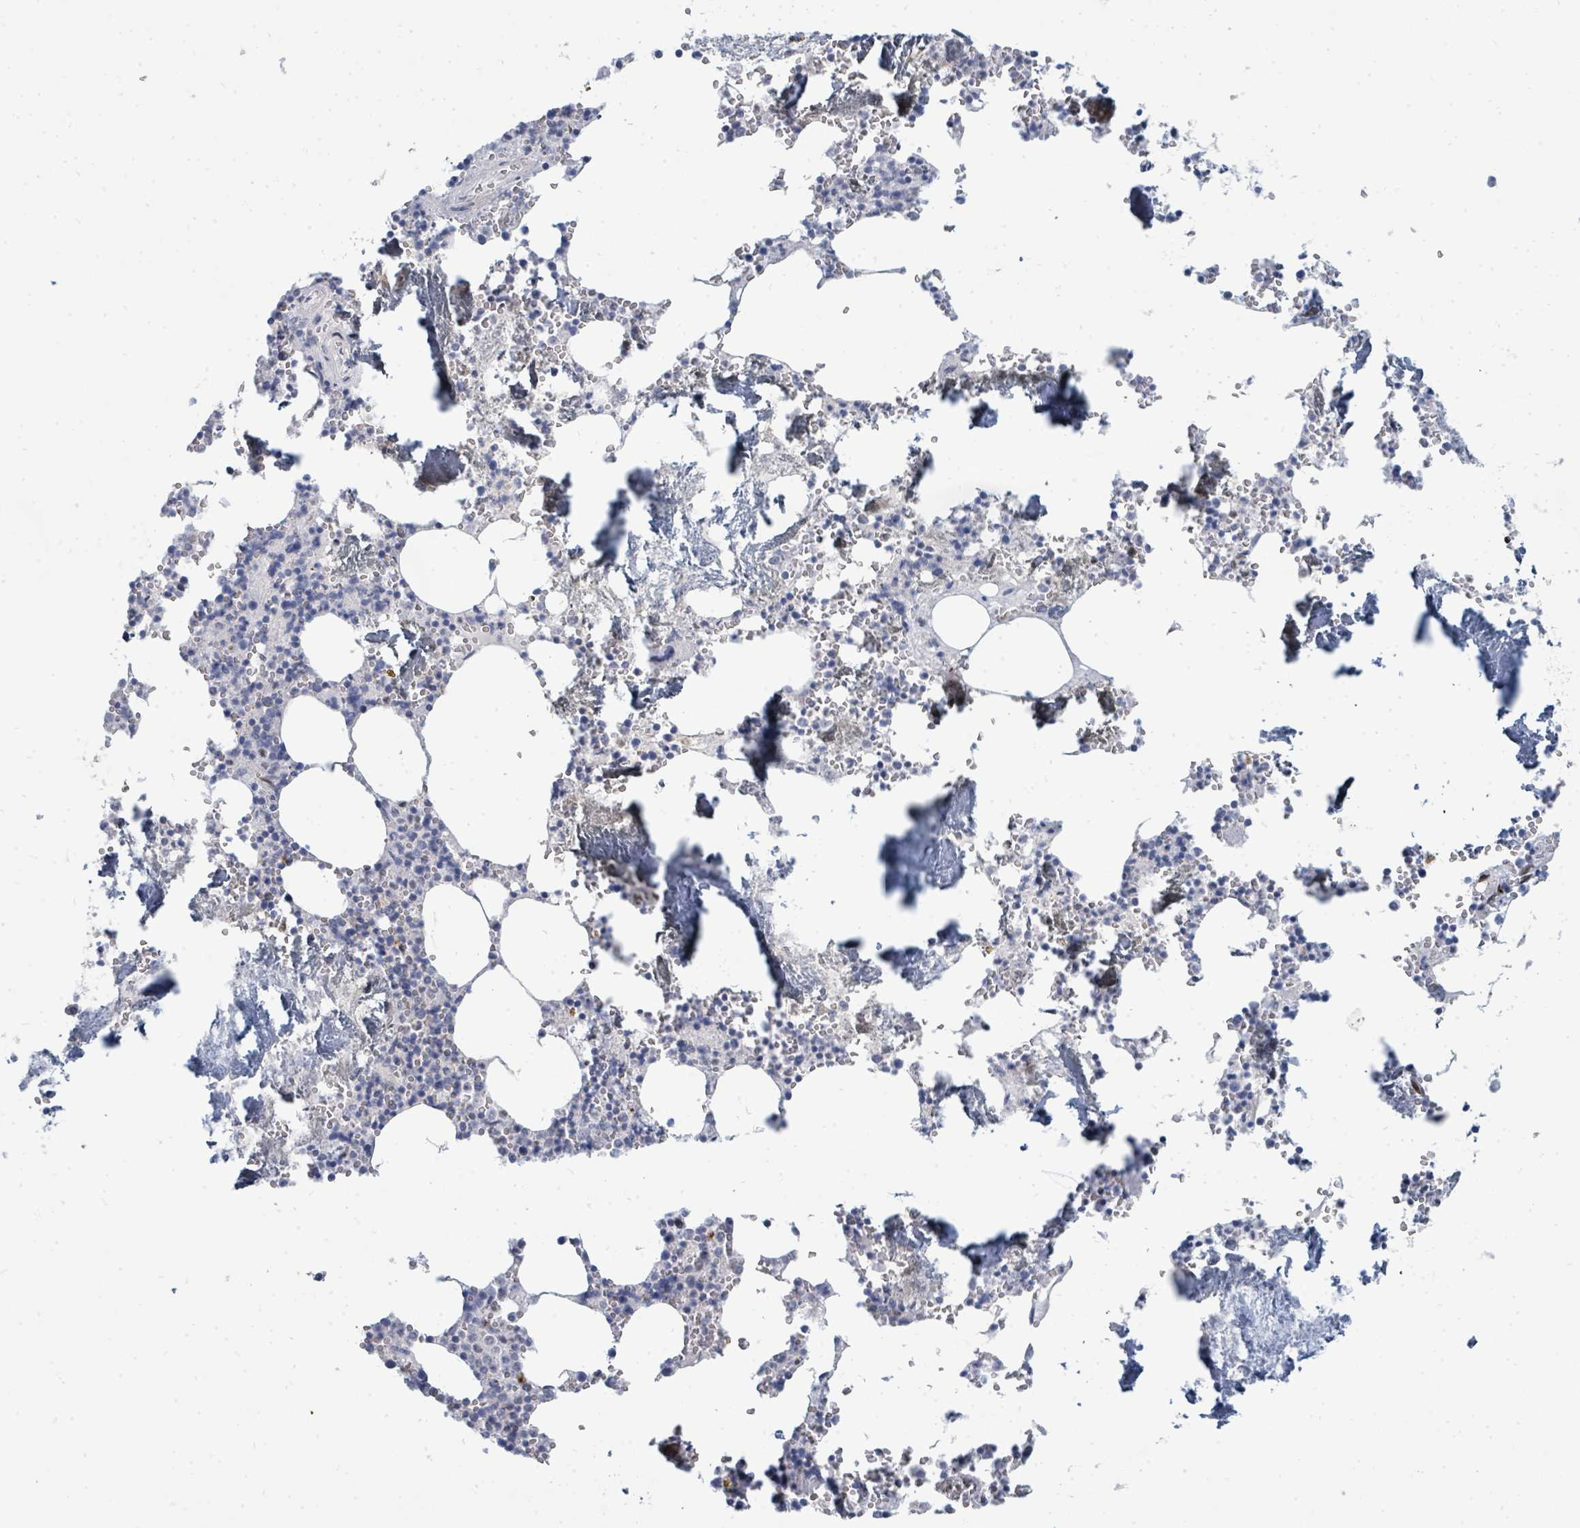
{"staining": {"intensity": "weak", "quantity": "<25%", "location": "nuclear"}, "tissue": "bone marrow", "cell_type": "Hematopoietic cells", "image_type": "normal", "snomed": [{"axis": "morphology", "description": "Normal tissue, NOS"}, {"axis": "topography", "description": "Bone marrow"}], "caption": "A high-resolution photomicrograph shows IHC staining of benign bone marrow, which demonstrates no significant expression in hematopoietic cells. (Stains: DAB immunohistochemistry with hematoxylin counter stain, Microscopy: brightfield microscopy at high magnification).", "gene": "SUMO2", "patient": {"sex": "male", "age": 54}}